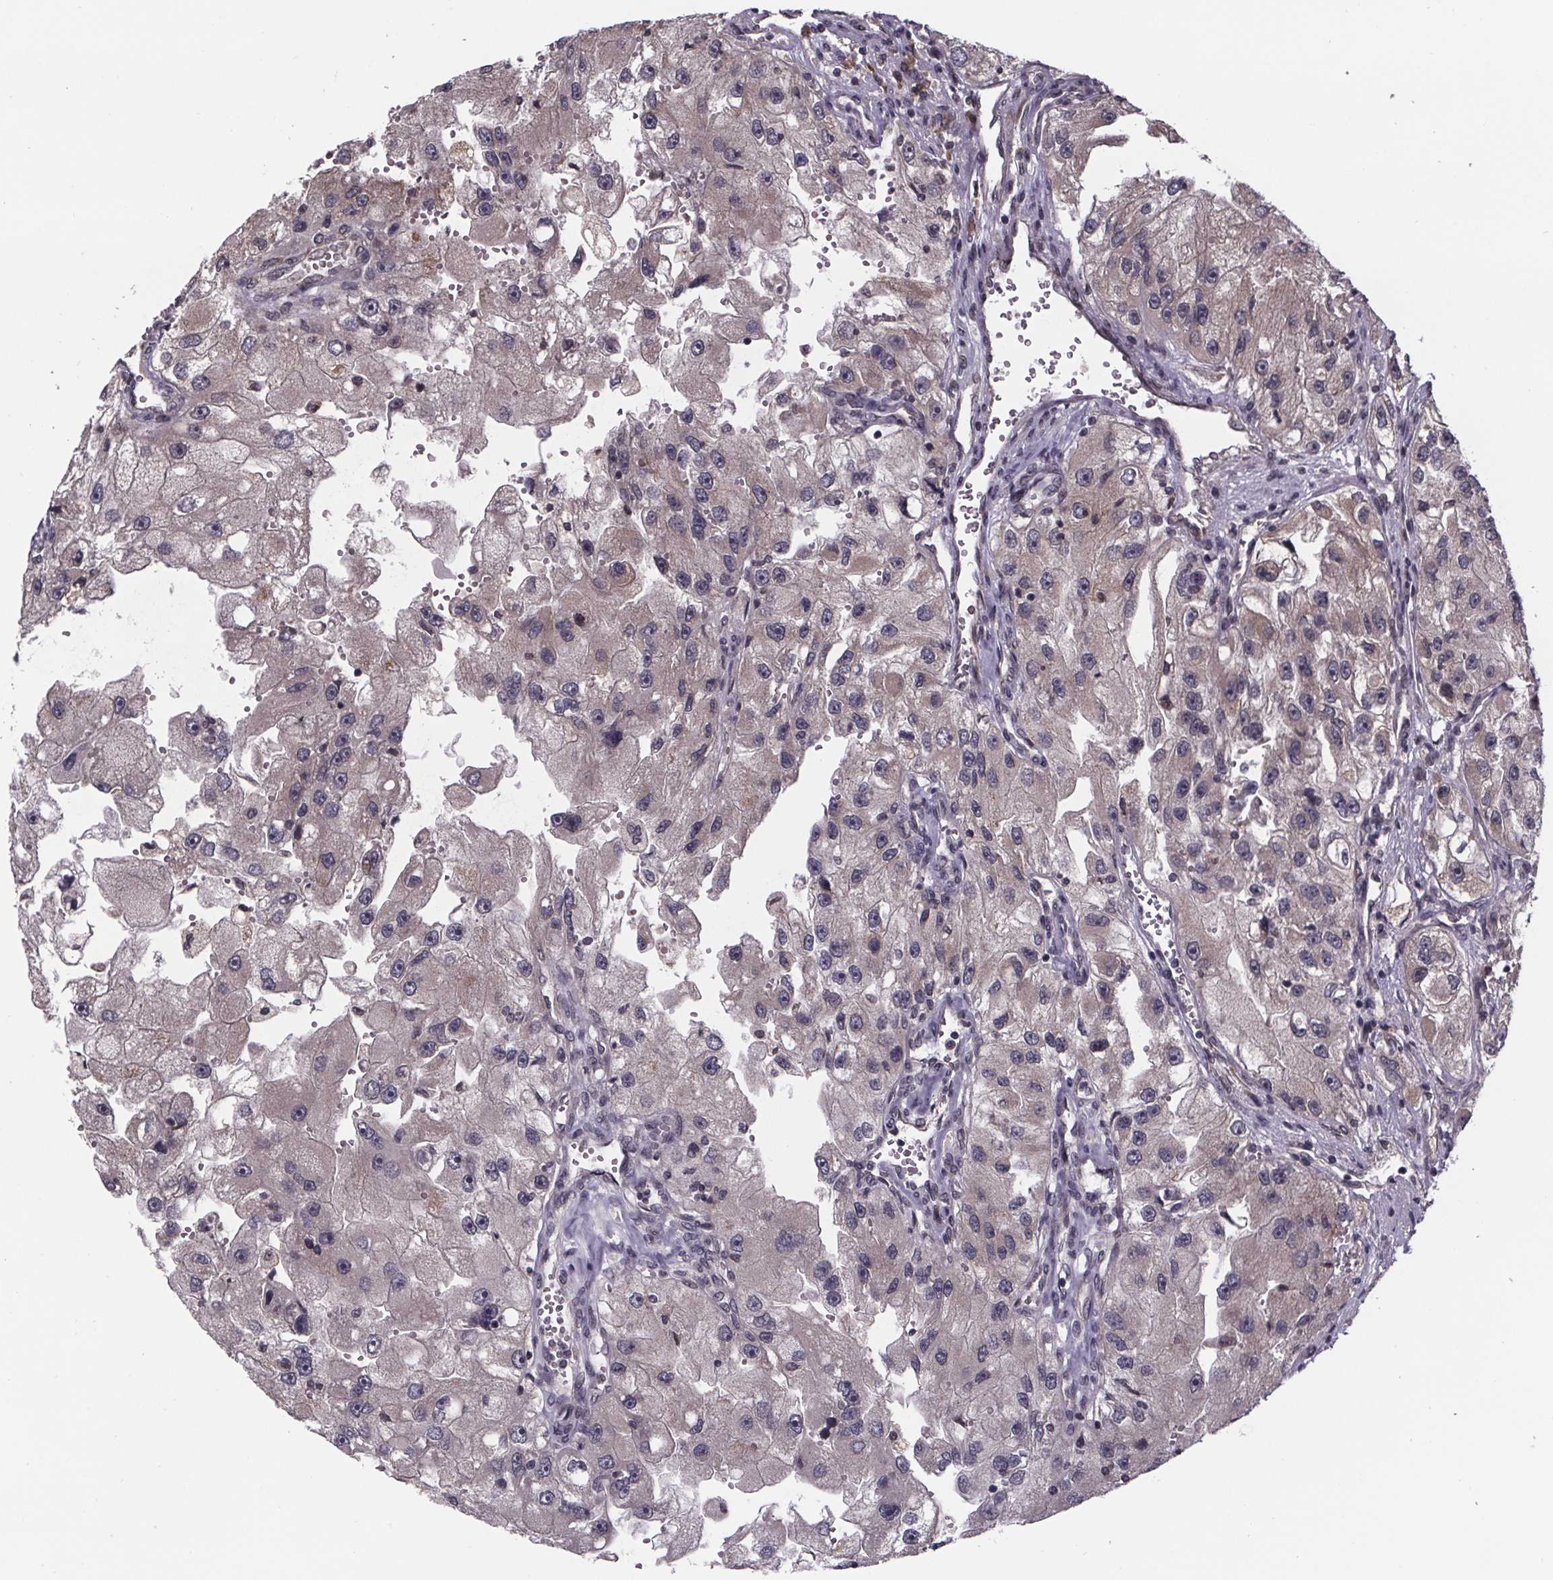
{"staining": {"intensity": "weak", "quantity": ">75%", "location": "cytoplasmic/membranous"}, "tissue": "renal cancer", "cell_type": "Tumor cells", "image_type": "cancer", "snomed": [{"axis": "morphology", "description": "Adenocarcinoma, NOS"}, {"axis": "topography", "description": "Kidney"}], "caption": "Approximately >75% of tumor cells in human renal adenocarcinoma demonstrate weak cytoplasmic/membranous protein expression as visualized by brown immunohistochemical staining.", "gene": "SAT1", "patient": {"sex": "male", "age": 63}}